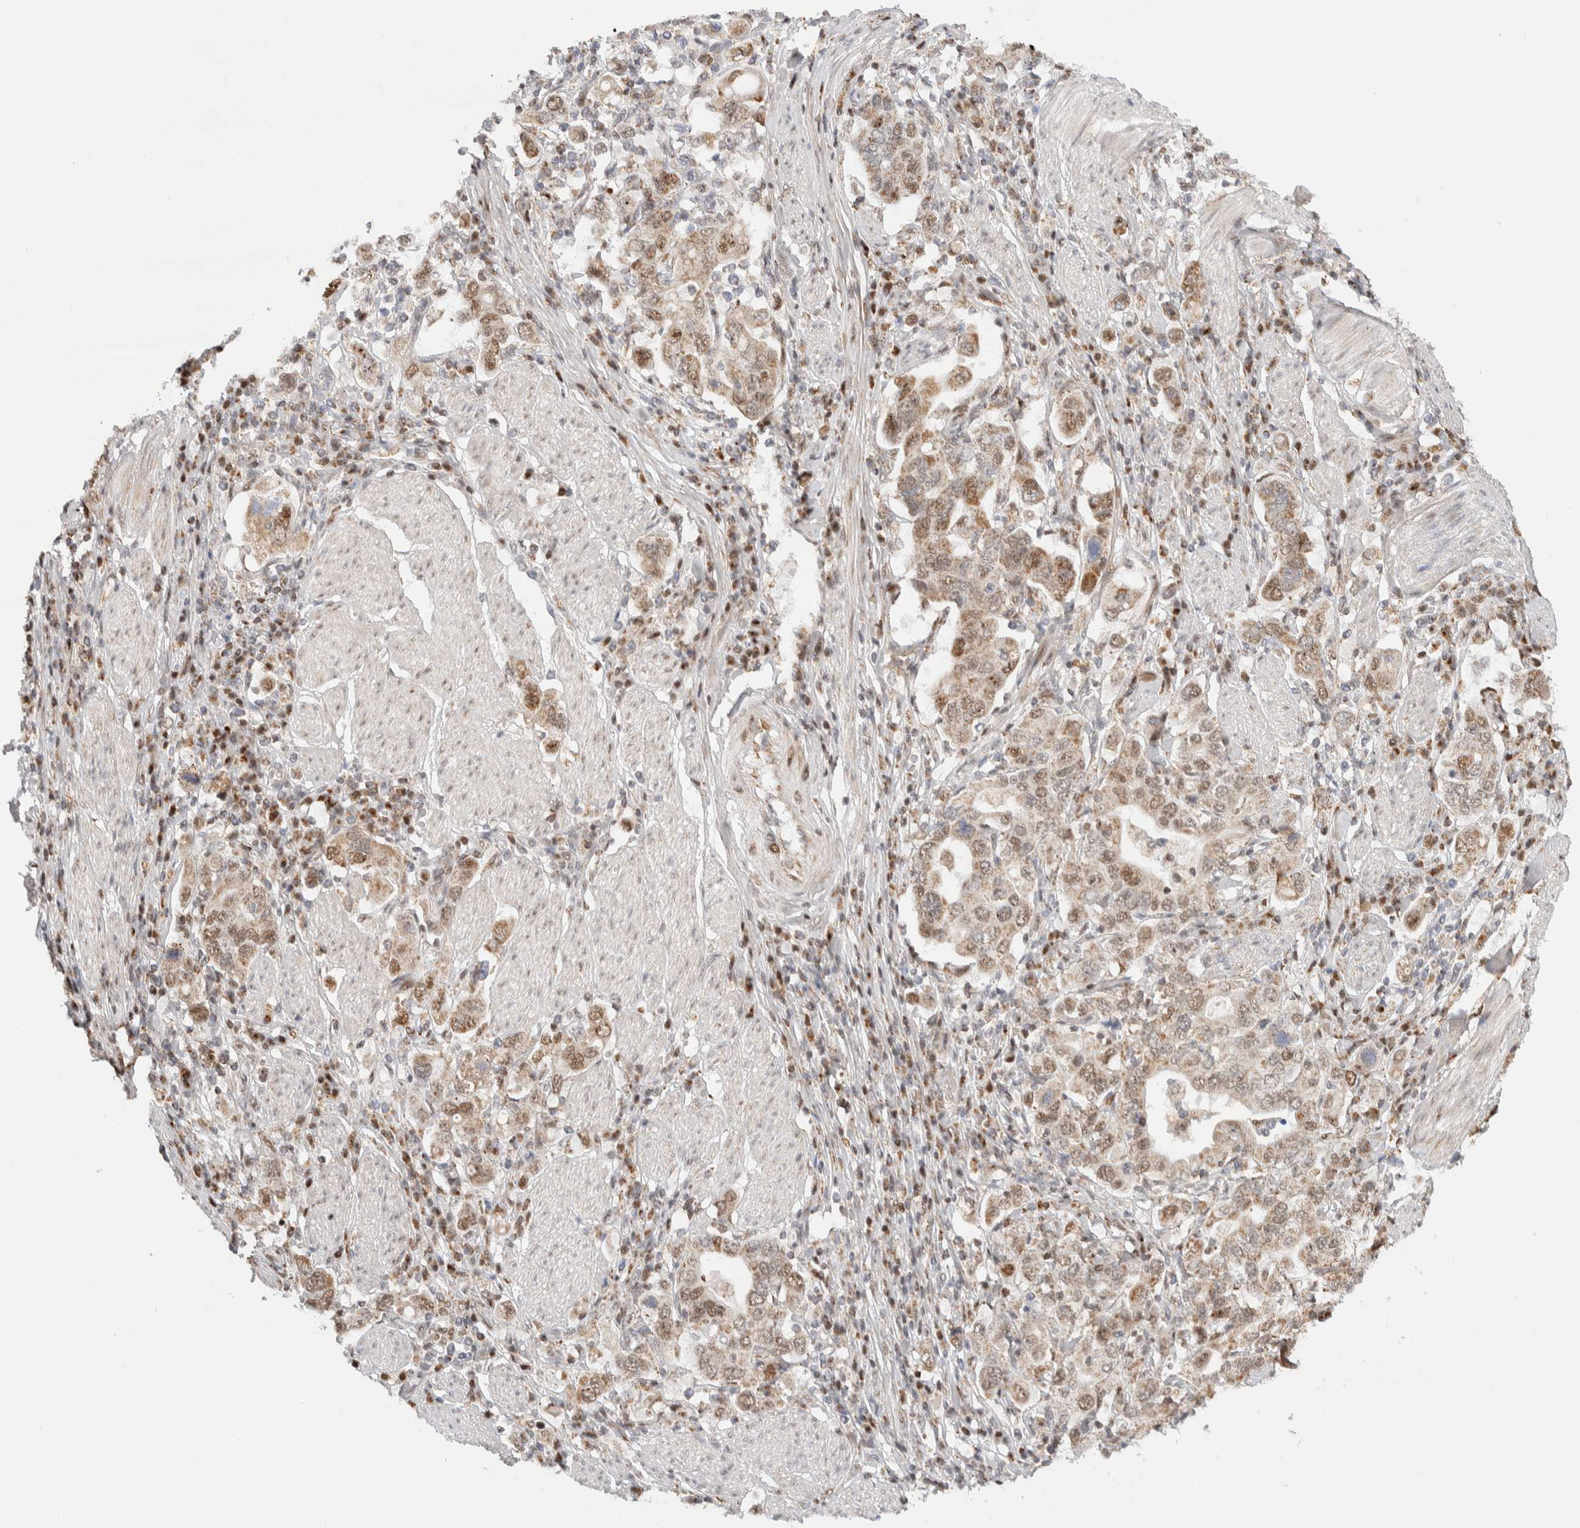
{"staining": {"intensity": "moderate", "quantity": ">75%", "location": "cytoplasmic/membranous,nuclear"}, "tissue": "stomach cancer", "cell_type": "Tumor cells", "image_type": "cancer", "snomed": [{"axis": "morphology", "description": "Adenocarcinoma, NOS"}, {"axis": "topography", "description": "Stomach, upper"}], "caption": "This photomicrograph demonstrates immunohistochemistry staining of human adenocarcinoma (stomach), with medium moderate cytoplasmic/membranous and nuclear staining in about >75% of tumor cells.", "gene": "TSPAN32", "patient": {"sex": "male", "age": 62}}